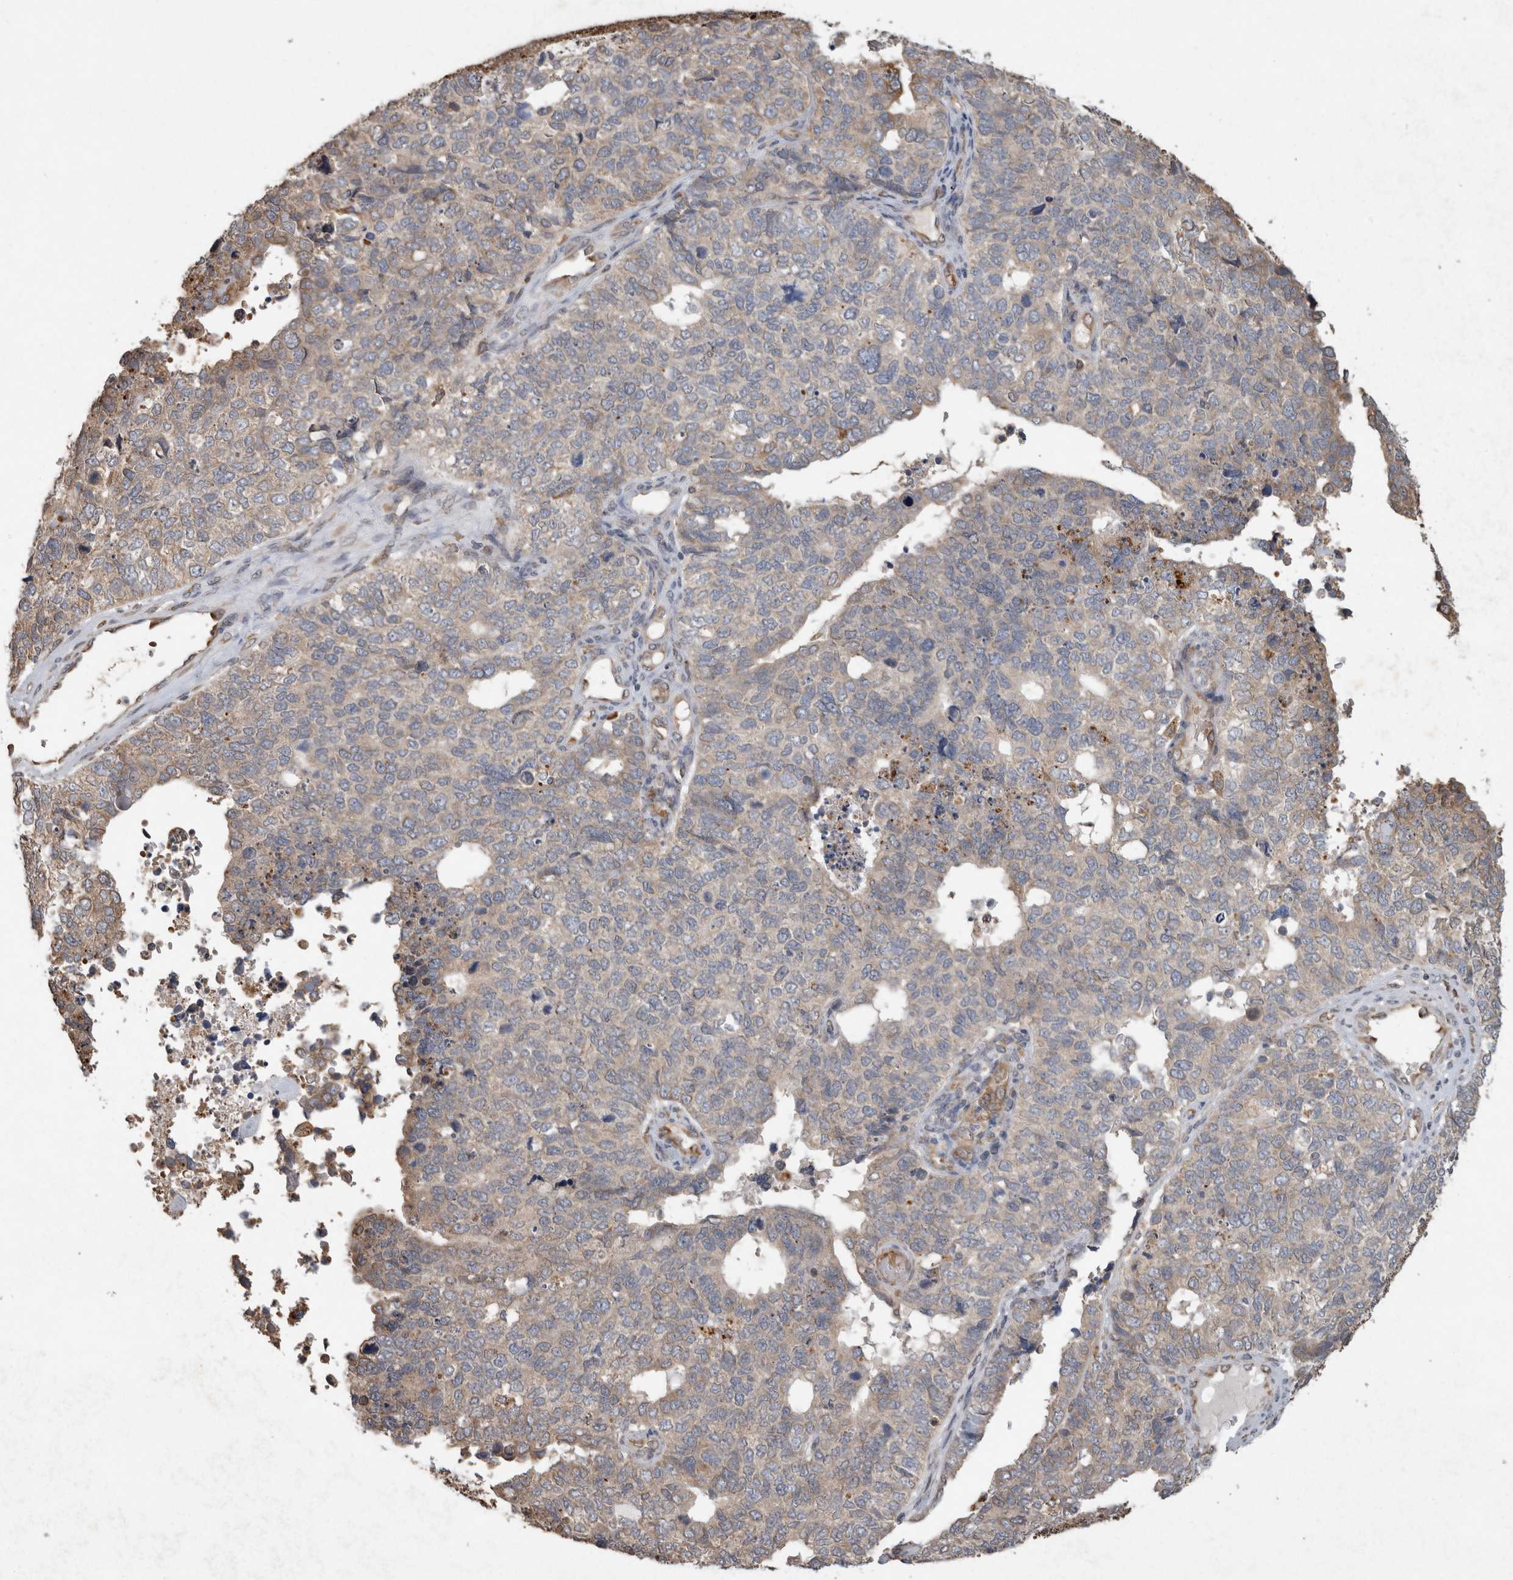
{"staining": {"intensity": "weak", "quantity": "25%-75%", "location": "cytoplasmic/membranous"}, "tissue": "cervical cancer", "cell_type": "Tumor cells", "image_type": "cancer", "snomed": [{"axis": "morphology", "description": "Squamous cell carcinoma, NOS"}, {"axis": "topography", "description": "Cervix"}], "caption": "High-magnification brightfield microscopy of squamous cell carcinoma (cervical) stained with DAB (brown) and counterstained with hematoxylin (blue). tumor cells exhibit weak cytoplasmic/membranous positivity is appreciated in approximately25%-75% of cells.", "gene": "ADGRL3", "patient": {"sex": "female", "age": 63}}